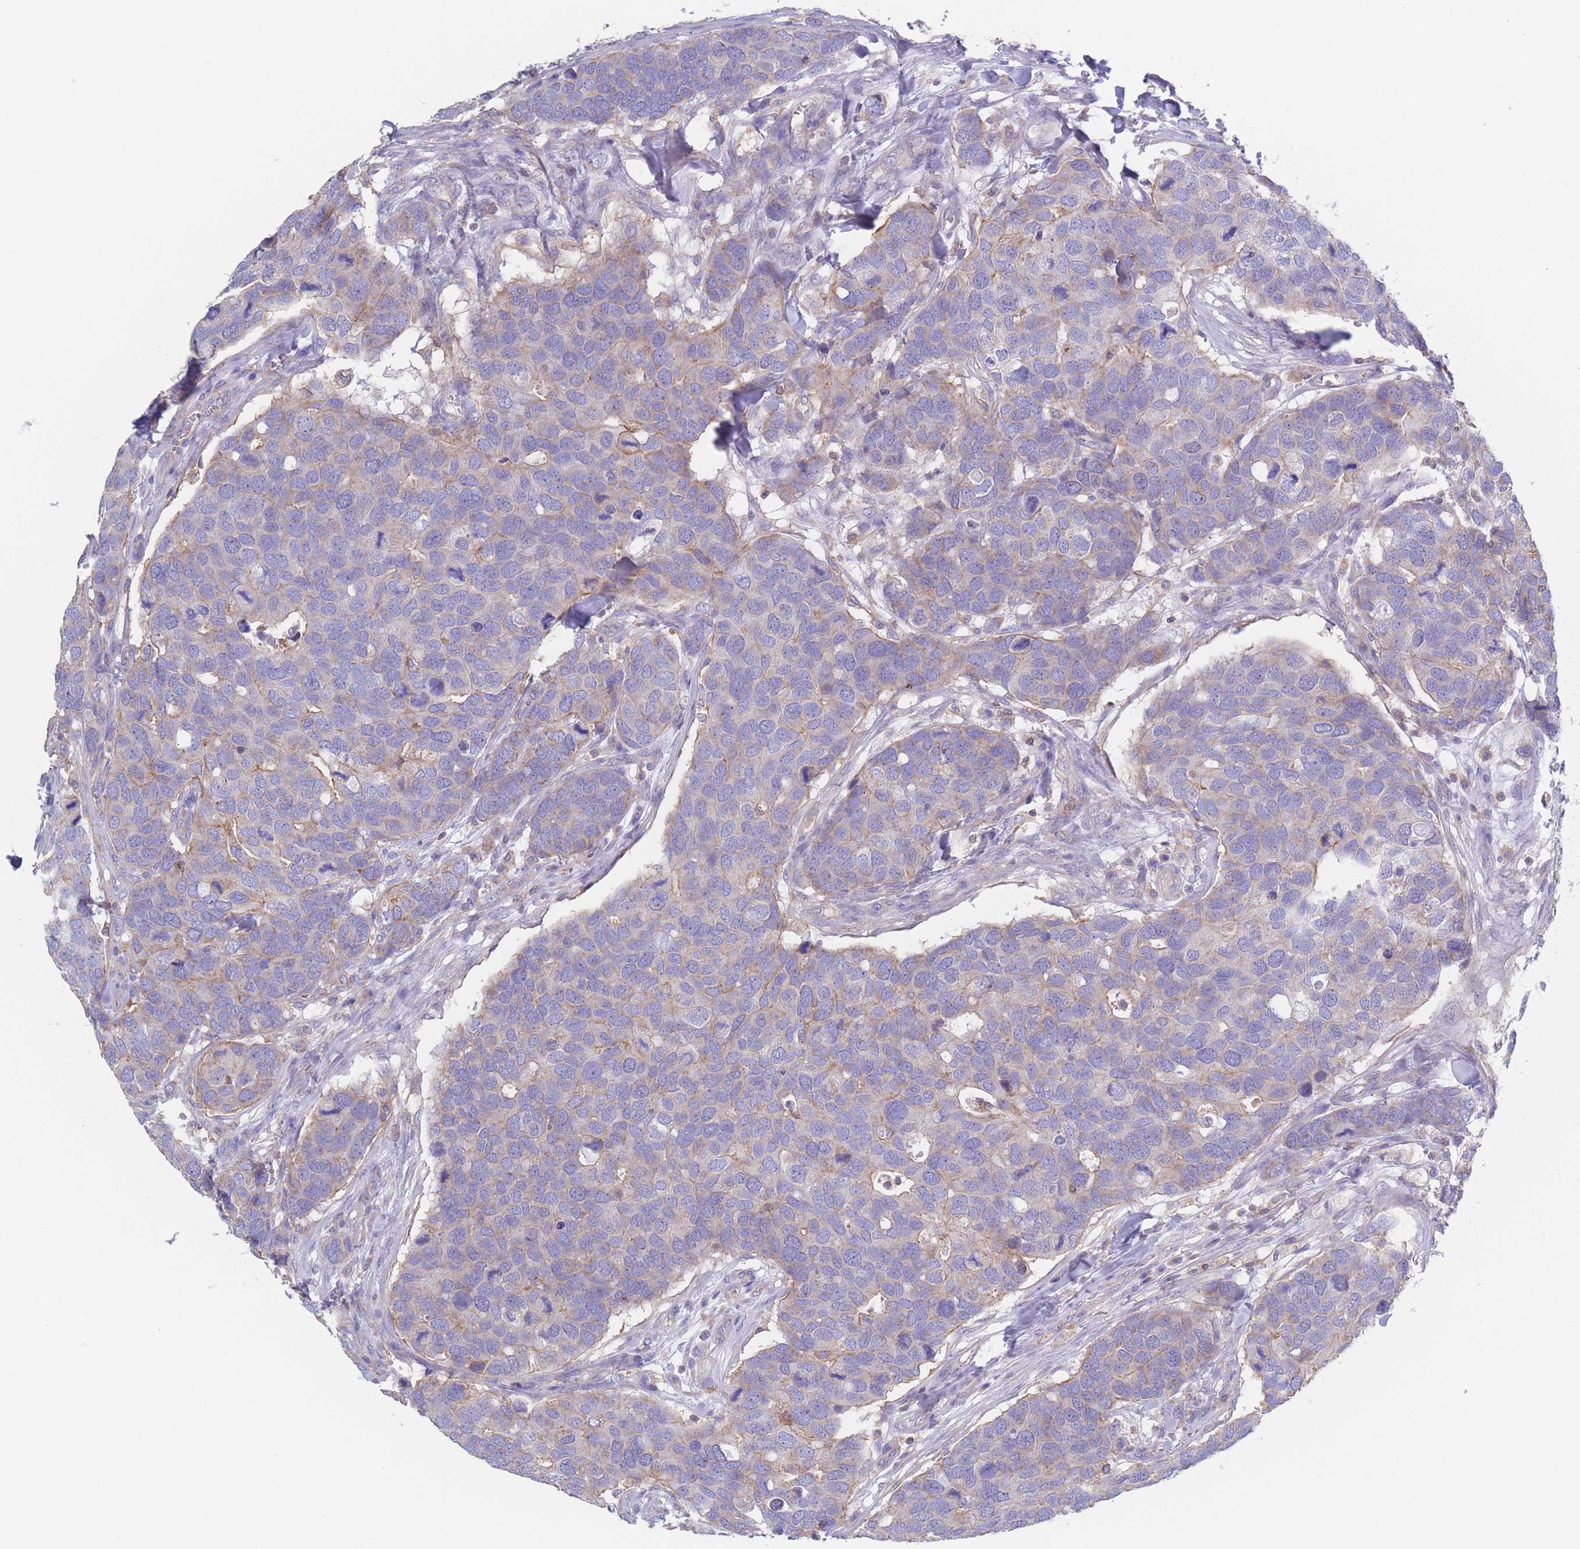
{"staining": {"intensity": "weak", "quantity": "25%-75%", "location": "cytoplasmic/membranous"}, "tissue": "breast cancer", "cell_type": "Tumor cells", "image_type": "cancer", "snomed": [{"axis": "morphology", "description": "Duct carcinoma"}, {"axis": "topography", "description": "Breast"}], "caption": "The immunohistochemical stain highlights weak cytoplasmic/membranous staining in tumor cells of breast cancer (intraductal carcinoma) tissue.", "gene": "ADH1A", "patient": {"sex": "female", "age": 83}}